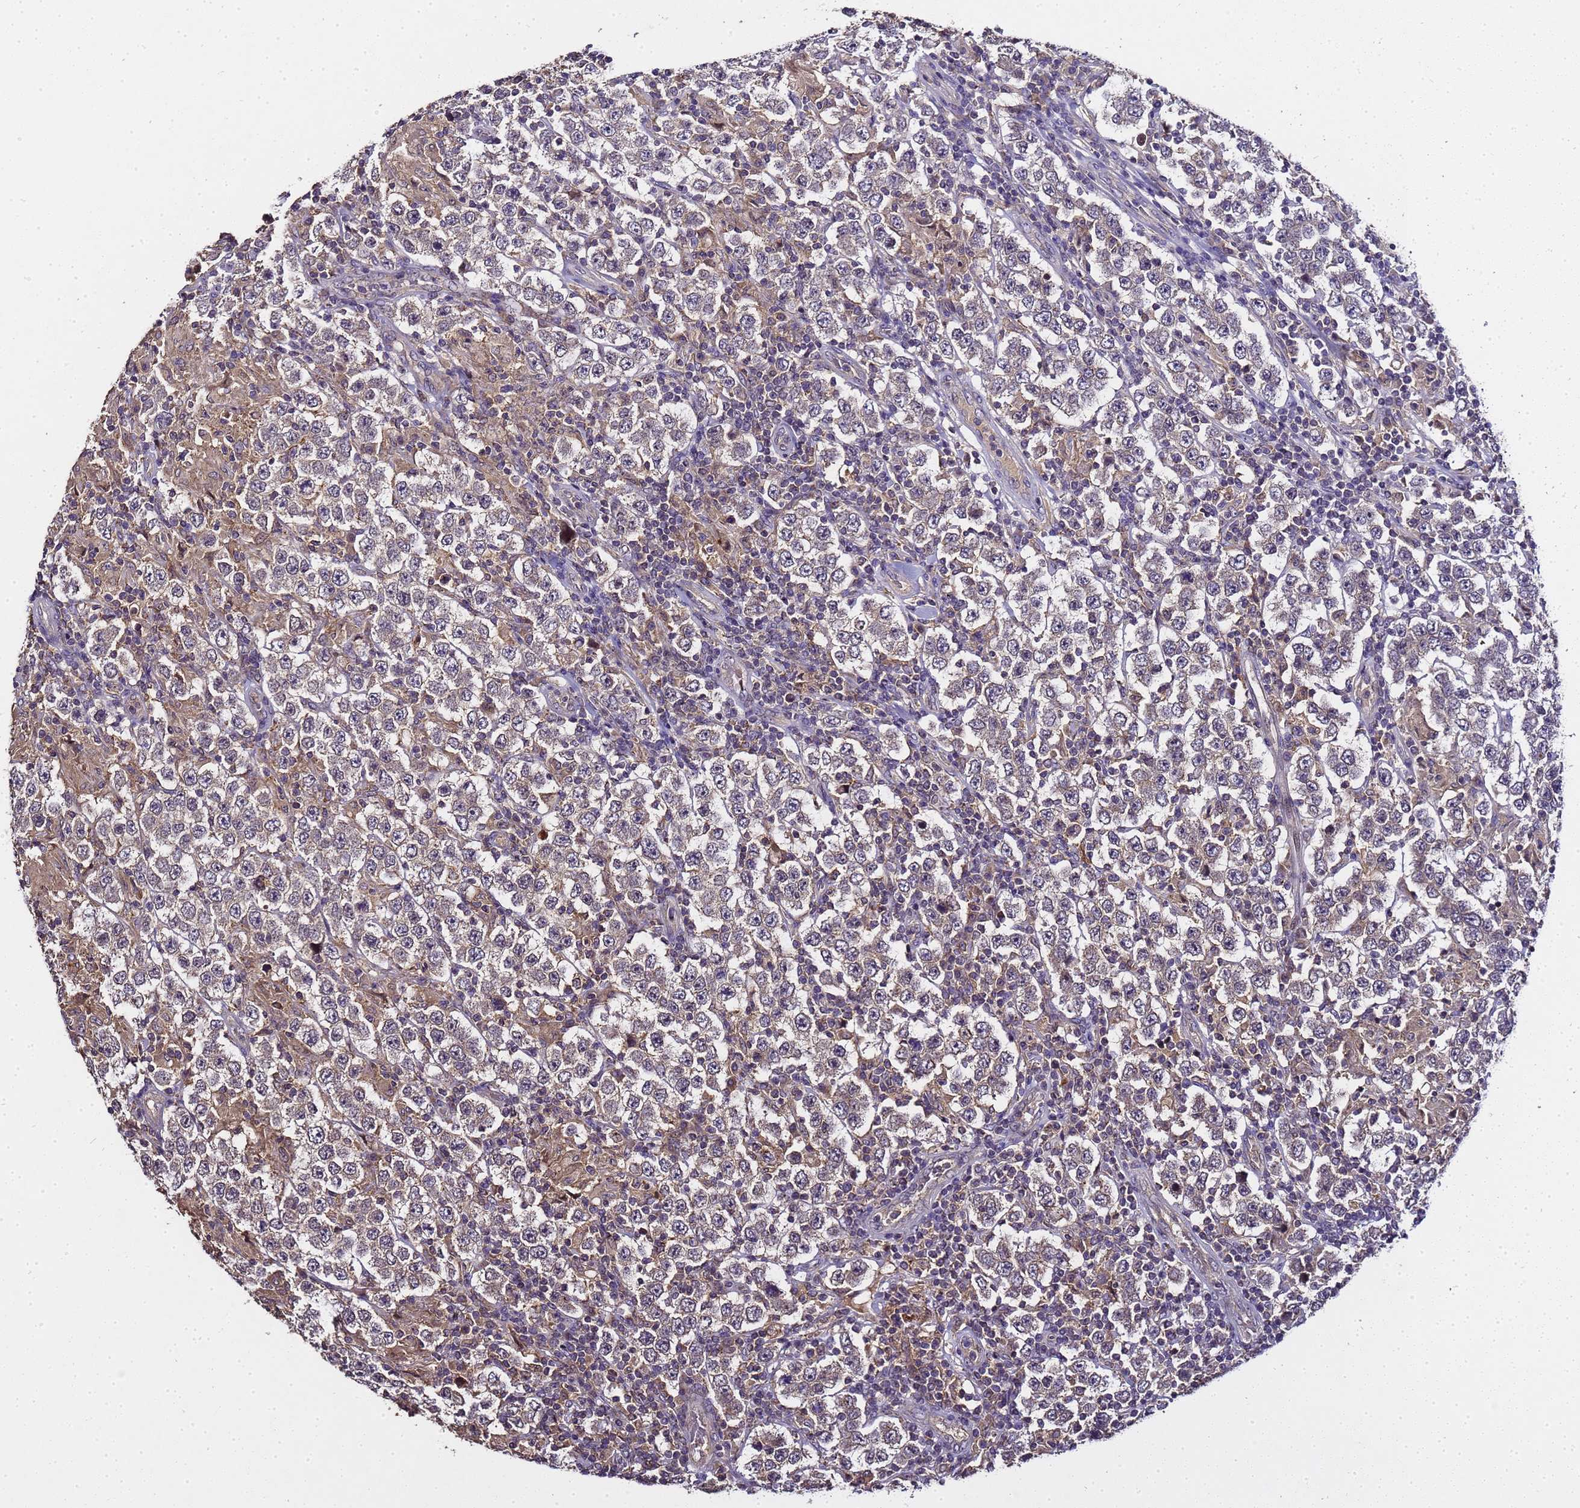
{"staining": {"intensity": "weak", "quantity": "<25%", "location": "cytoplasmic/membranous"}, "tissue": "testis cancer", "cell_type": "Tumor cells", "image_type": "cancer", "snomed": [{"axis": "morphology", "description": "Normal tissue, NOS"}, {"axis": "morphology", "description": "Urothelial carcinoma, High grade"}, {"axis": "morphology", "description": "Seminoma, NOS"}, {"axis": "morphology", "description": "Carcinoma, Embryonal, NOS"}, {"axis": "topography", "description": "Urinary bladder"}, {"axis": "topography", "description": "Testis"}], "caption": "Testis high-grade urothelial carcinoma was stained to show a protein in brown. There is no significant positivity in tumor cells. (DAB (3,3'-diaminobenzidine) IHC visualized using brightfield microscopy, high magnification).", "gene": "LGI4", "patient": {"sex": "male", "age": 41}}